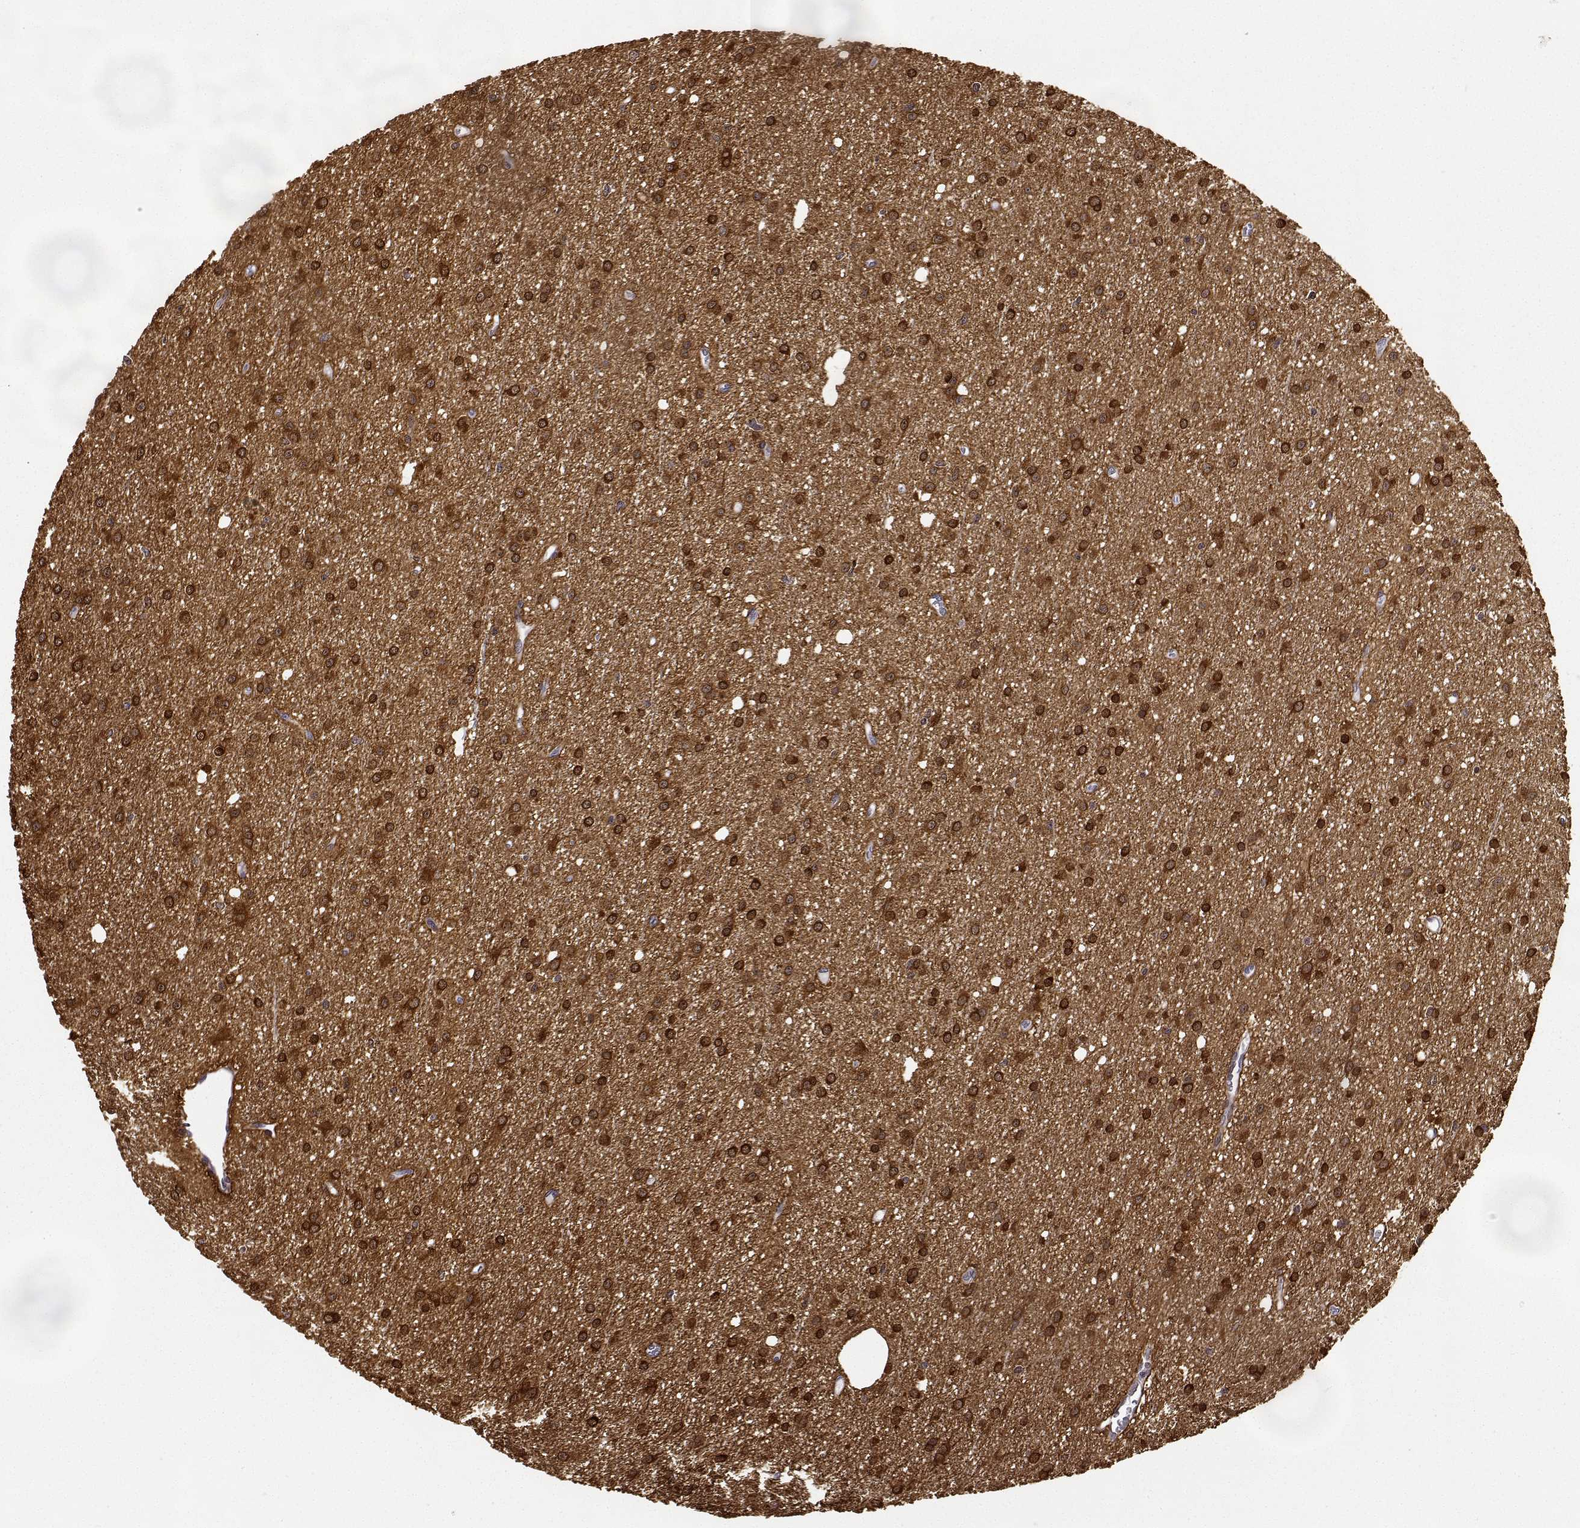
{"staining": {"intensity": "strong", "quantity": ">75%", "location": "cytoplasmic/membranous"}, "tissue": "glioma", "cell_type": "Tumor cells", "image_type": "cancer", "snomed": [{"axis": "morphology", "description": "Glioma, malignant, Low grade"}, {"axis": "topography", "description": "Brain"}], "caption": "An image of malignant glioma (low-grade) stained for a protein displays strong cytoplasmic/membranous brown staining in tumor cells.", "gene": "PHGDH", "patient": {"sex": "male", "age": 27}}